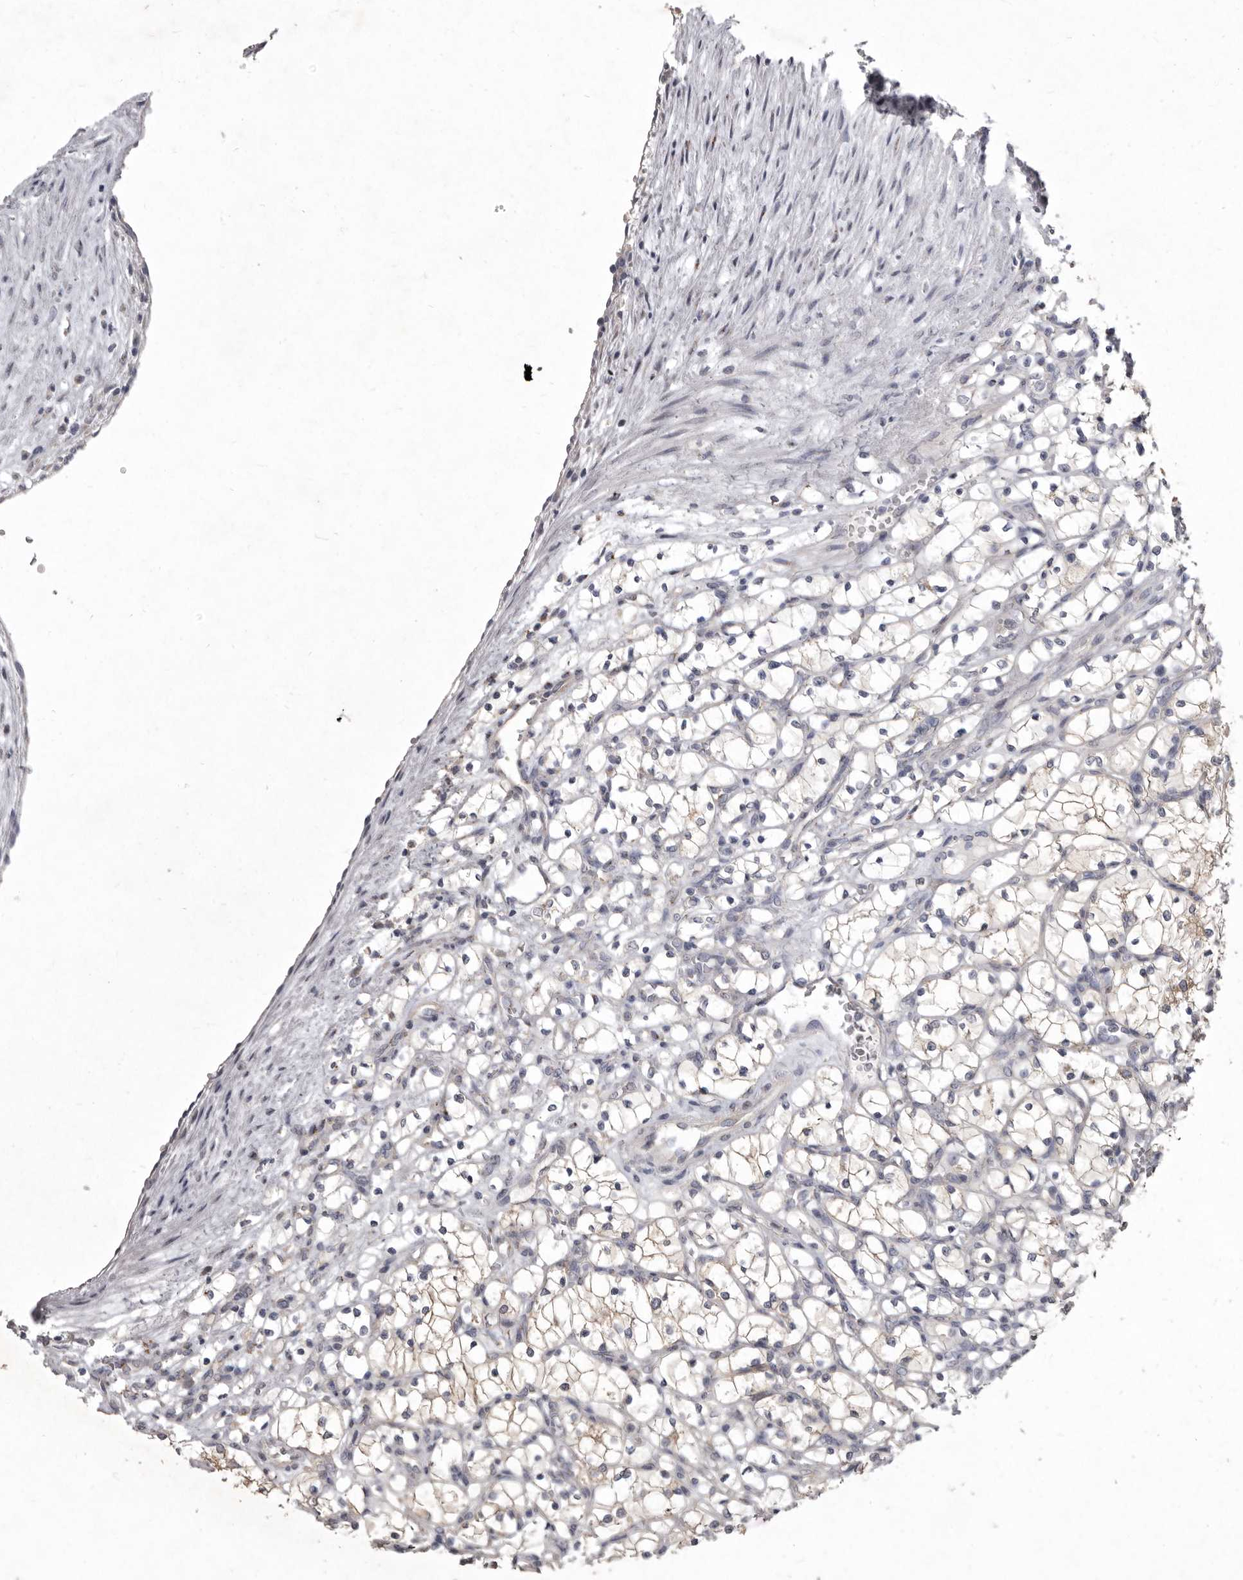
{"staining": {"intensity": "moderate", "quantity": "<25%", "location": "cytoplasmic/membranous"}, "tissue": "renal cancer", "cell_type": "Tumor cells", "image_type": "cancer", "snomed": [{"axis": "morphology", "description": "Adenocarcinoma, NOS"}, {"axis": "topography", "description": "Kidney"}], "caption": "Immunohistochemical staining of renal cancer (adenocarcinoma) demonstrates moderate cytoplasmic/membranous protein positivity in approximately <25% of tumor cells.", "gene": "P2RX6", "patient": {"sex": "female", "age": 69}}